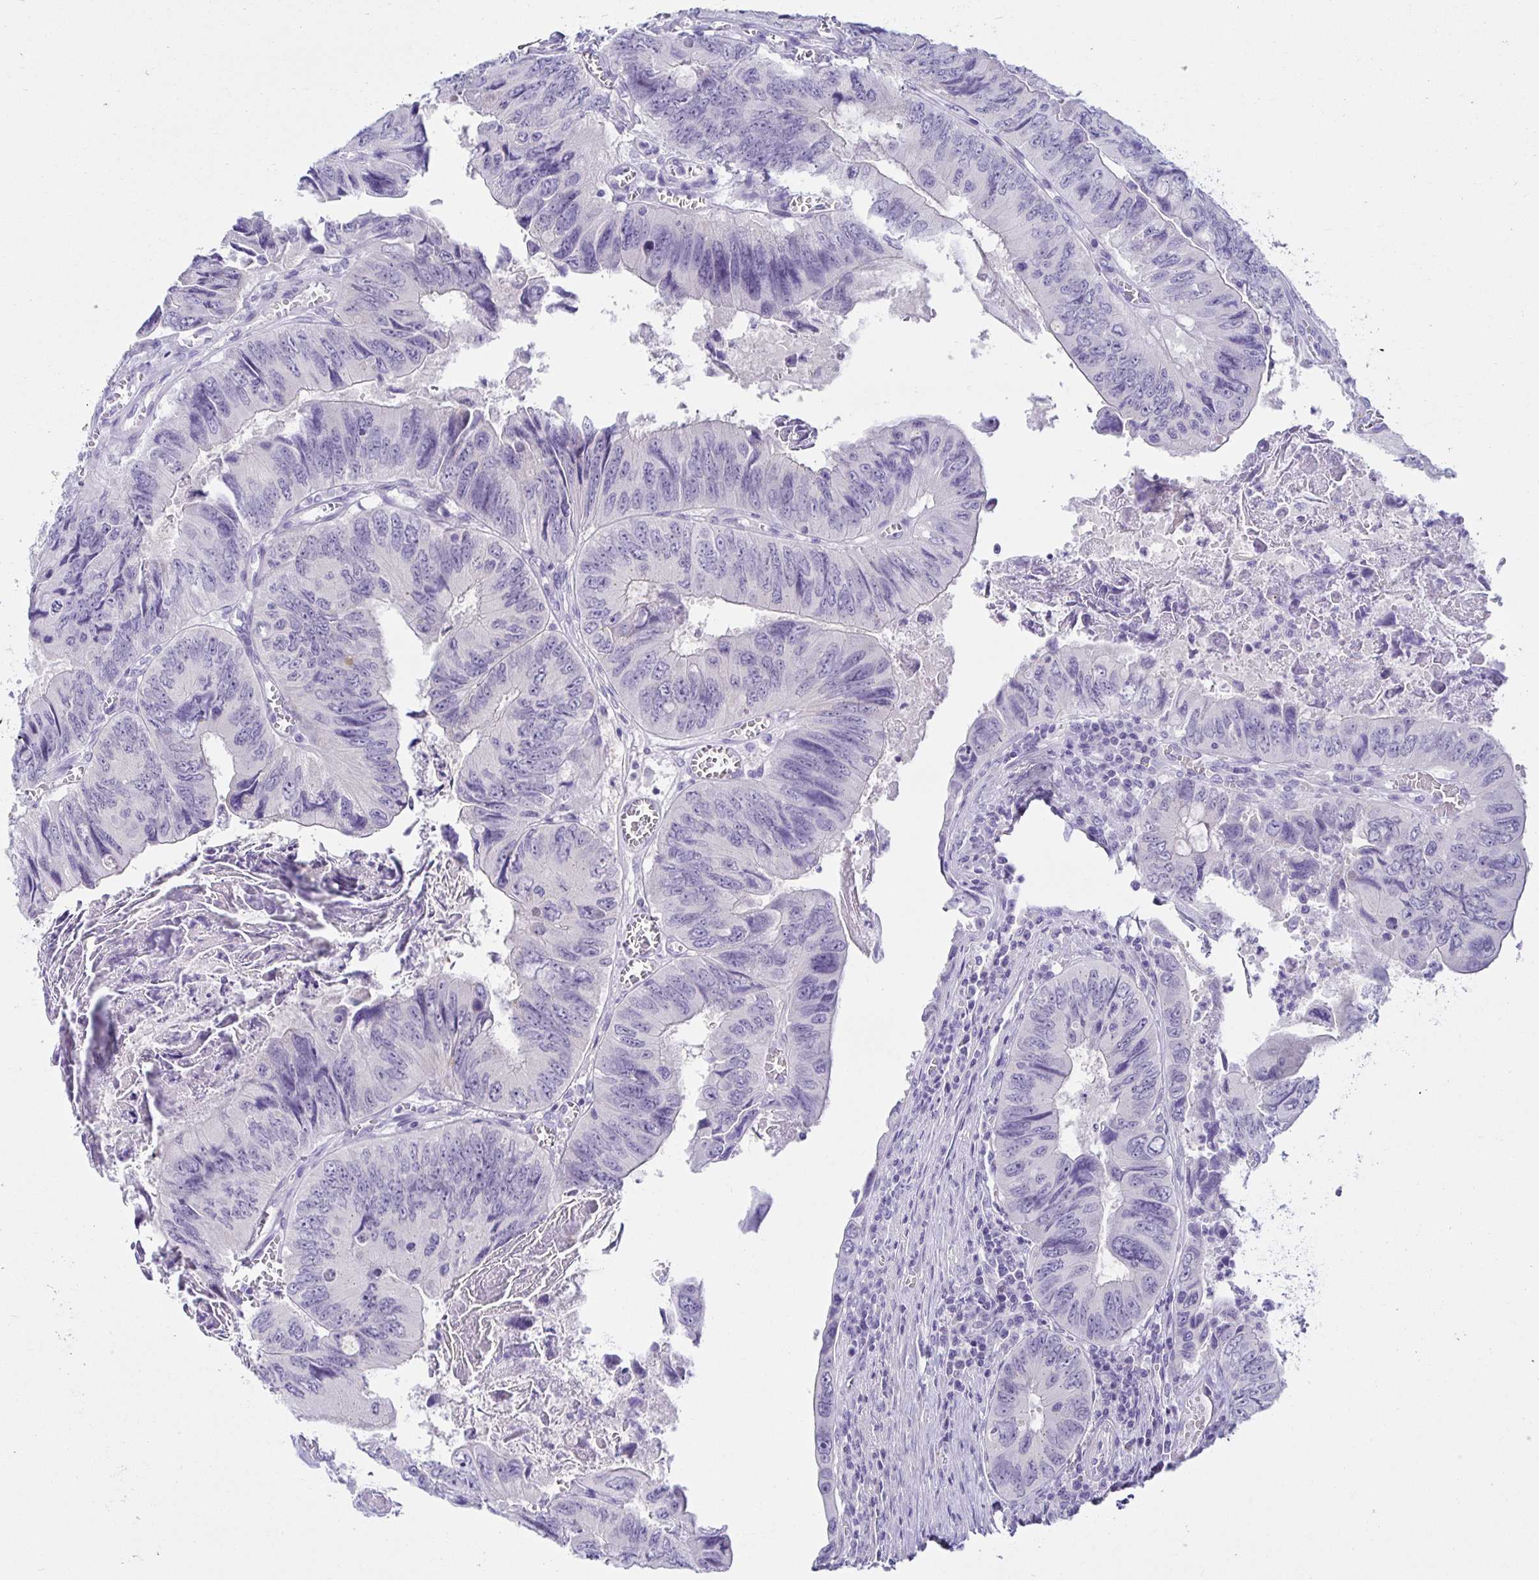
{"staining": {"intensity": "negative", "quantity": "none", "location": "none"}, "tissue": "colorectal cancer", "cell_type": "Tumor cells", "image_type": "cancer", "snomed": [{"axis": "morphology", "description": "Adenocarcinoma, NOS"}, {"axis": "topography", "description": "Colon"}], "caption": "Micrograph shows no significant protein positivity in tumor cells of adenocarcinoma (colorectal).", "gene": "MON2", "patient": {"sex": "female", "age": 84}}